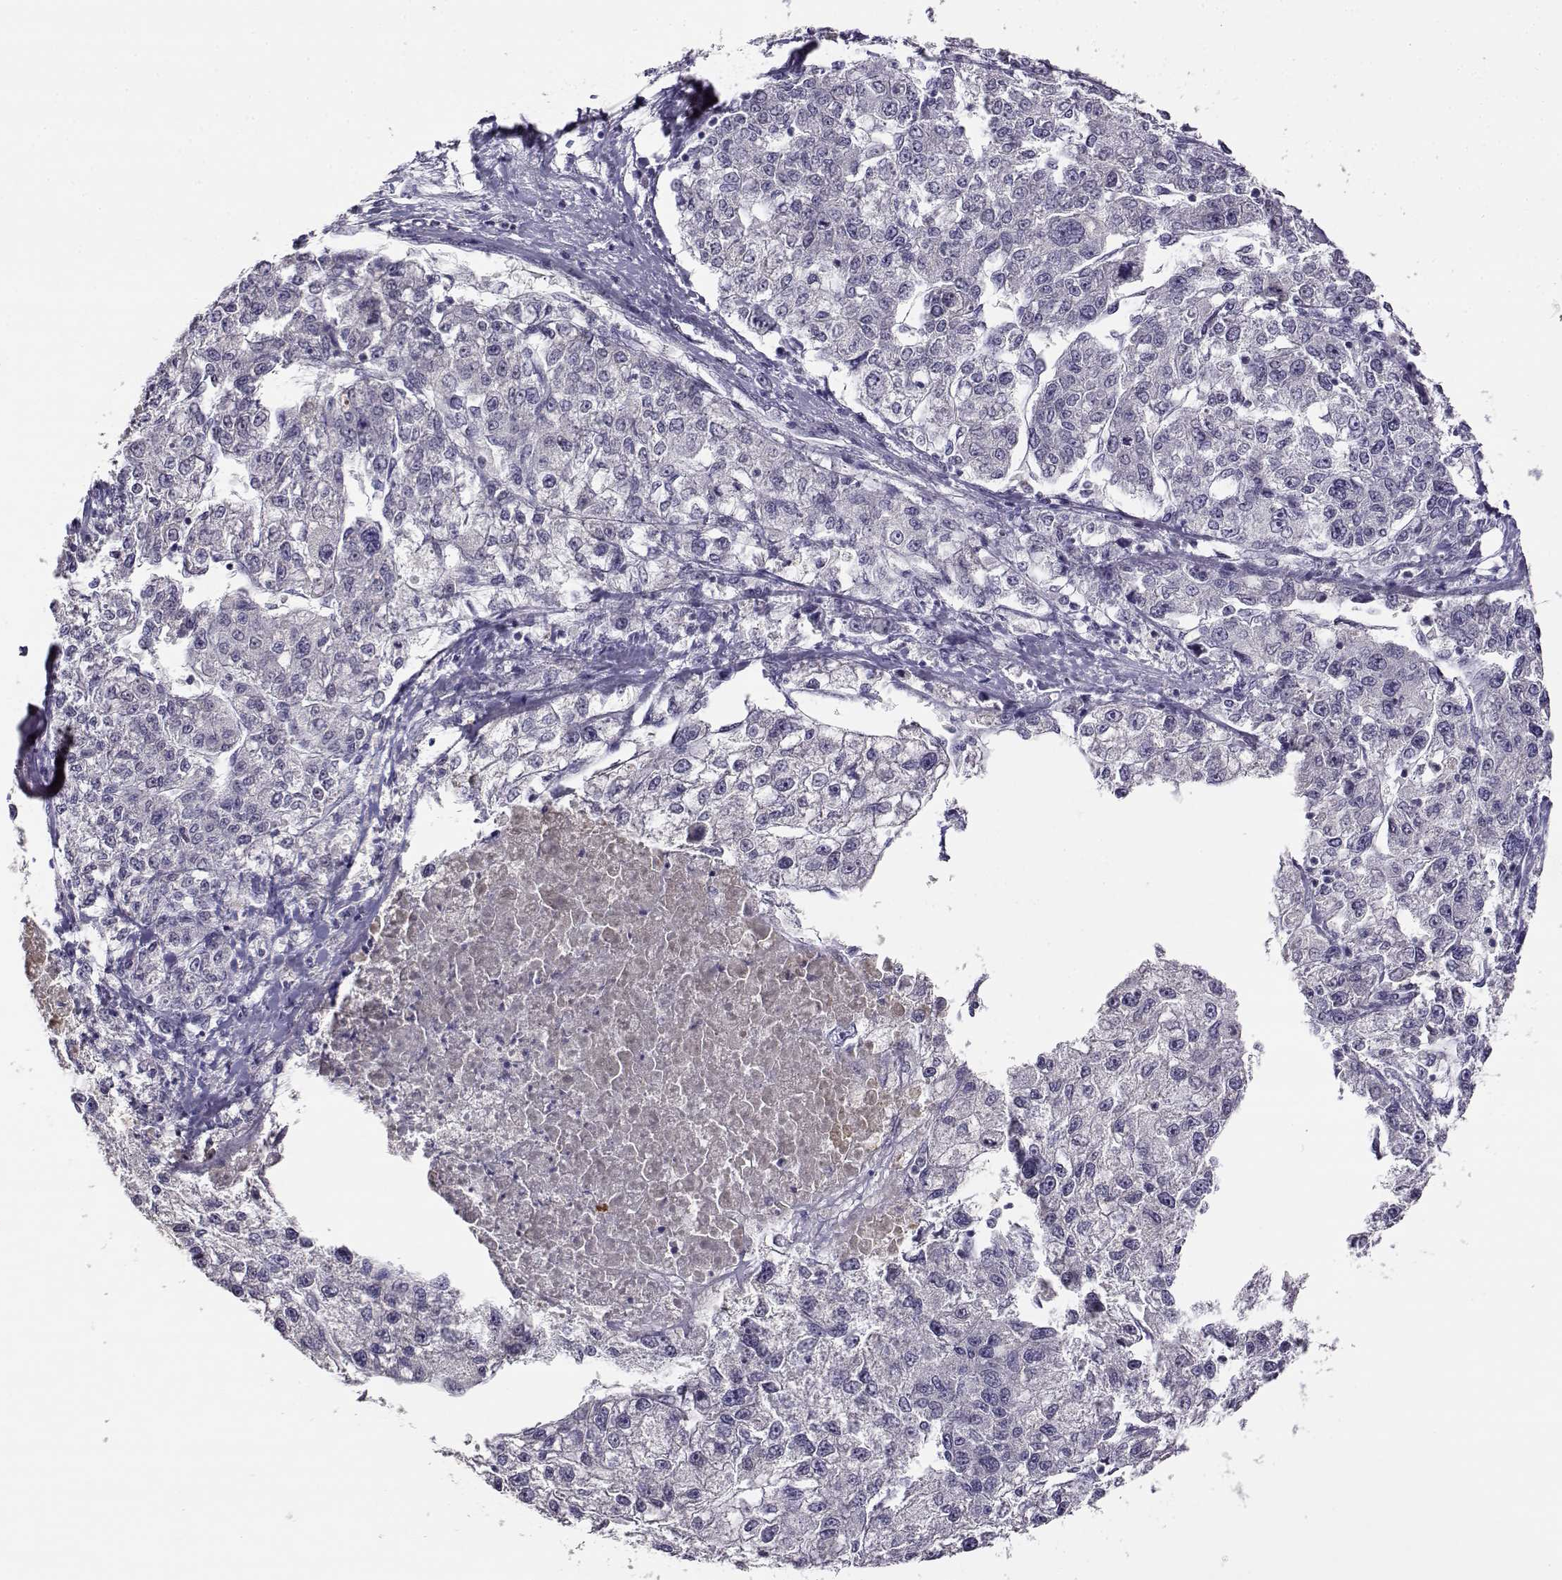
{"staining": {"intensity": "negative", "quantity": "none", "location": "none"}, "tissue": "liver cancer", "cell_type": "Tumor cells", "image_type": "cancer", "snomed": [{"axis": "morphology", "description": "Carcinoma, Hepatocellular, NOS"}, {"axis": "topography", "description": "Liver"}], "caption": "Immunohistochemistry (IHC) photomicrograph of neoplastic tissue: hepatocellular carcinoma (liver) stained with DAB (3,3'-diaminobenzidine) displays no significant protein staining in tumor cells. (DAB IHC visualized using brightfield microscopy, high magnification).", "gene": "RHOXF2", "patient": {"sex": "male", "age": 56}}